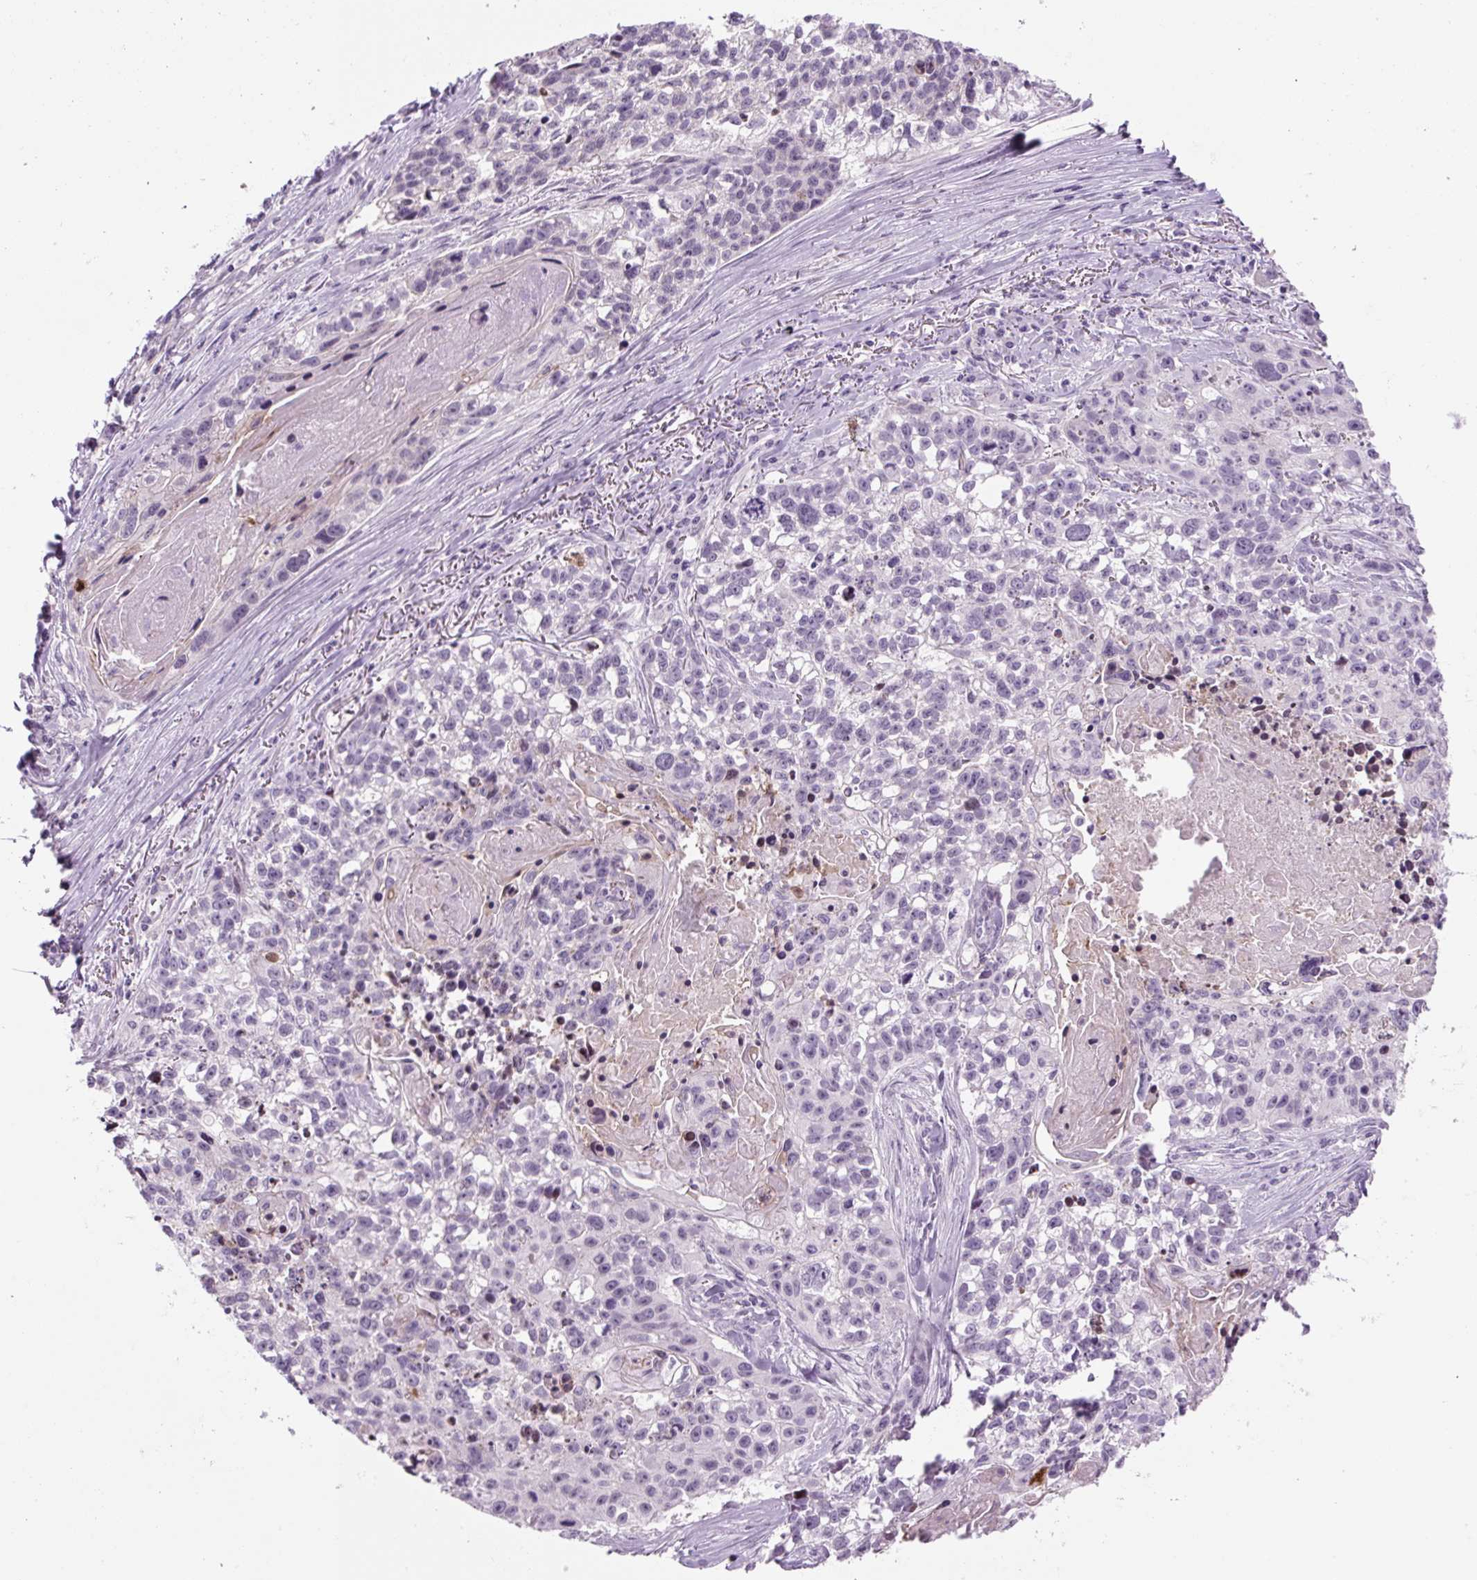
{"staining": {"intensity": "weak", "quantity": "<25%", "location": "nuclear"}, "tissue": "lung cancer", "cell_type": "Tumor cells", "image_type": "cancer", "snomed": [{"axis": "morphology", "description": "Squamous cell carcinoma, NOS"}, {"axis": "topography", "description": "Lung"}], "caption": "High power microscopy image of an immunohistochemistry image of lung cancer, revealing no significant positivity in tumor cells.", "gene": "PRM1", "patient": {"sex": "male", "age": 74}}